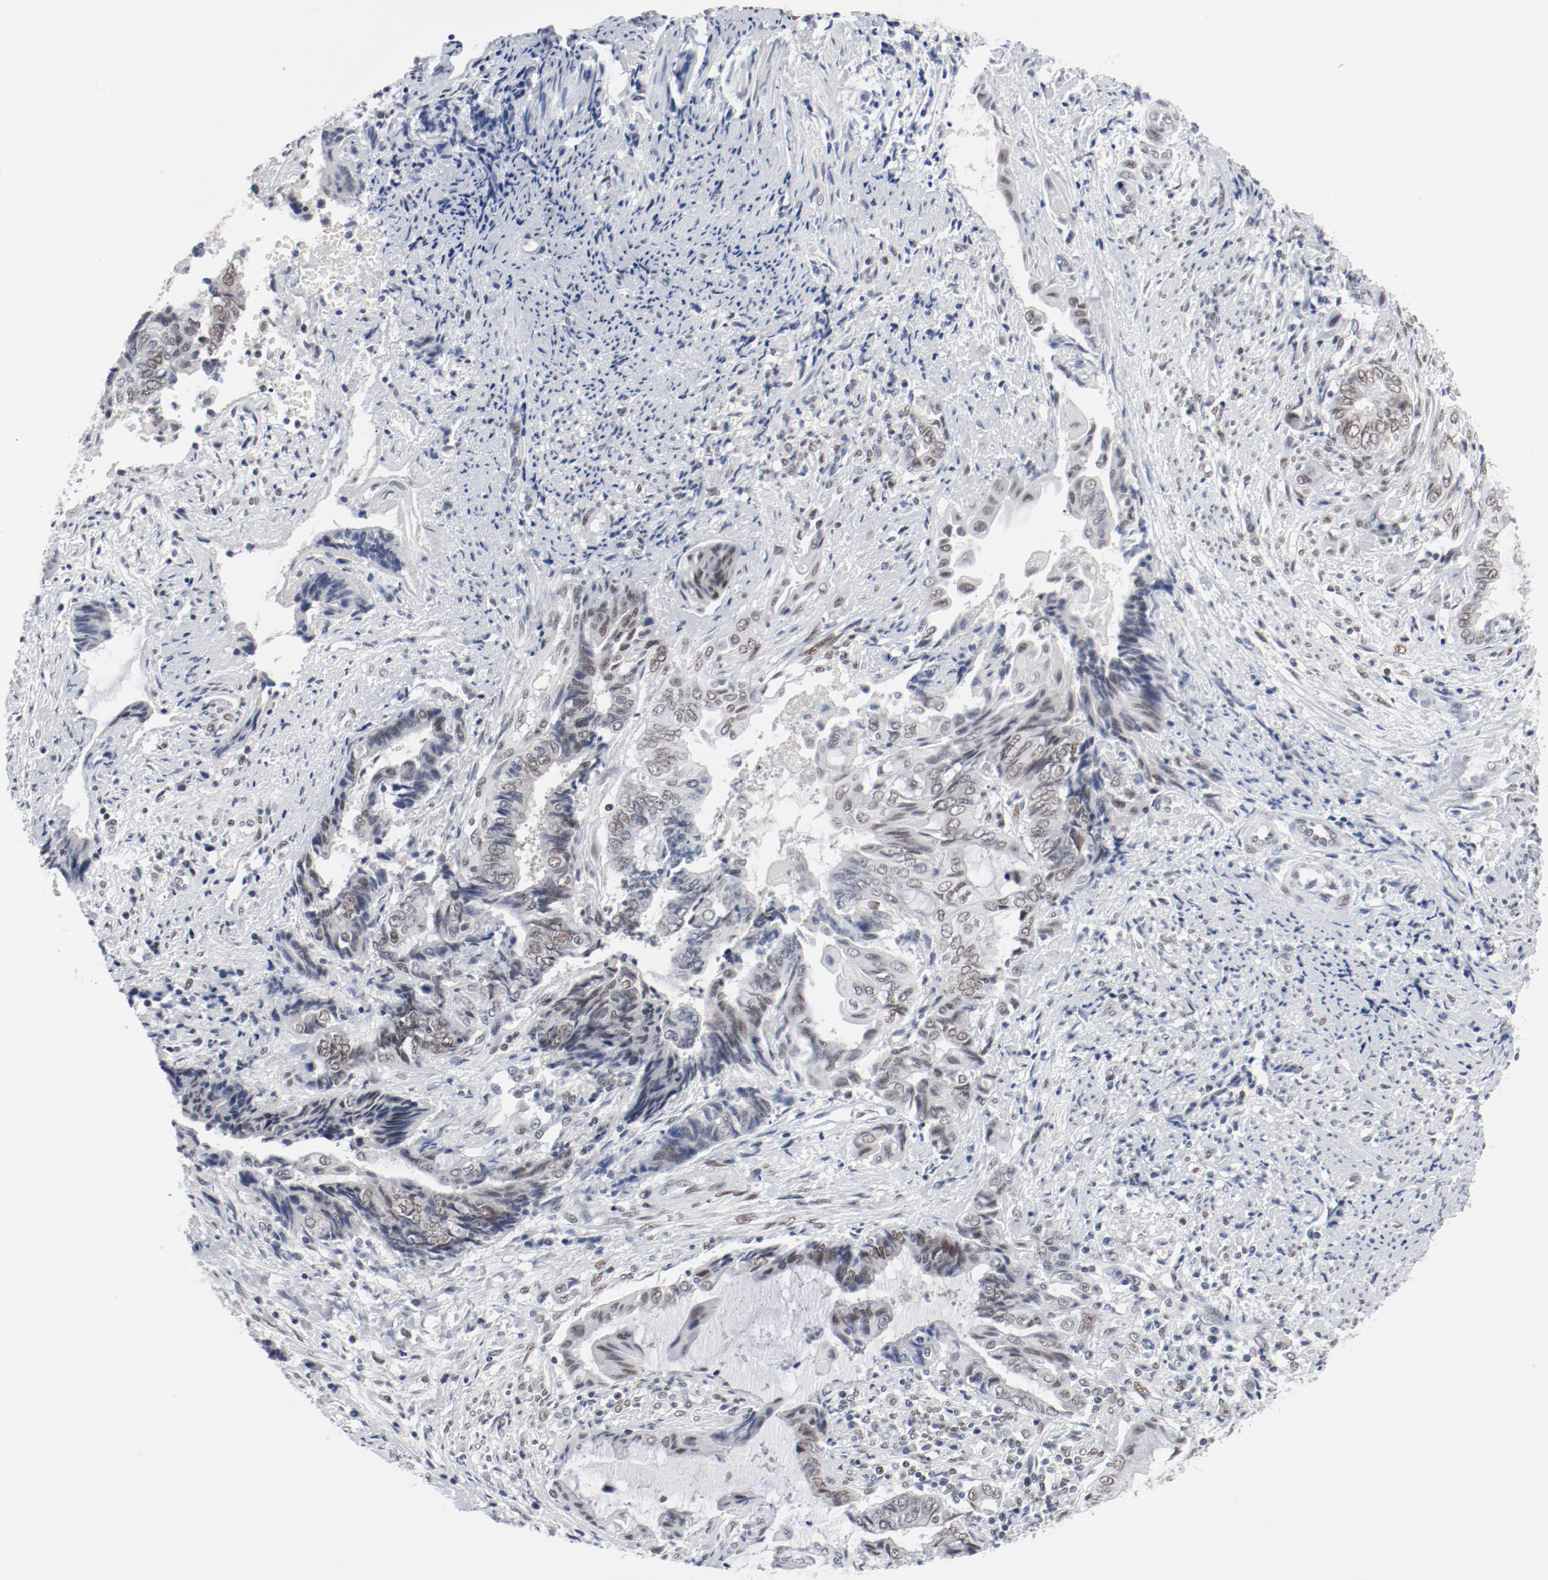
{"staining": {"intensity": "weak", "quantity": ">75%", "location": "nuclear"}, "tissue": "endometrial cancer", "cell_type": "Tumor cells", "image_type": "cancer", "snomed": [{"axis": "morphology", "description": "Adenocarcinoma, NOS"}, {"axis": "topography", "description": "Uterus"}, {"axis": "topography", "description": "Endometrium"}], "caption": "The image exhibits immunohistochemical staining of endometrial cancer. There is weak nuclear expression is identified in about >75% of tumor cells.", "gene": "ARNT", "patient": {"sex": "female", "age": 70}}